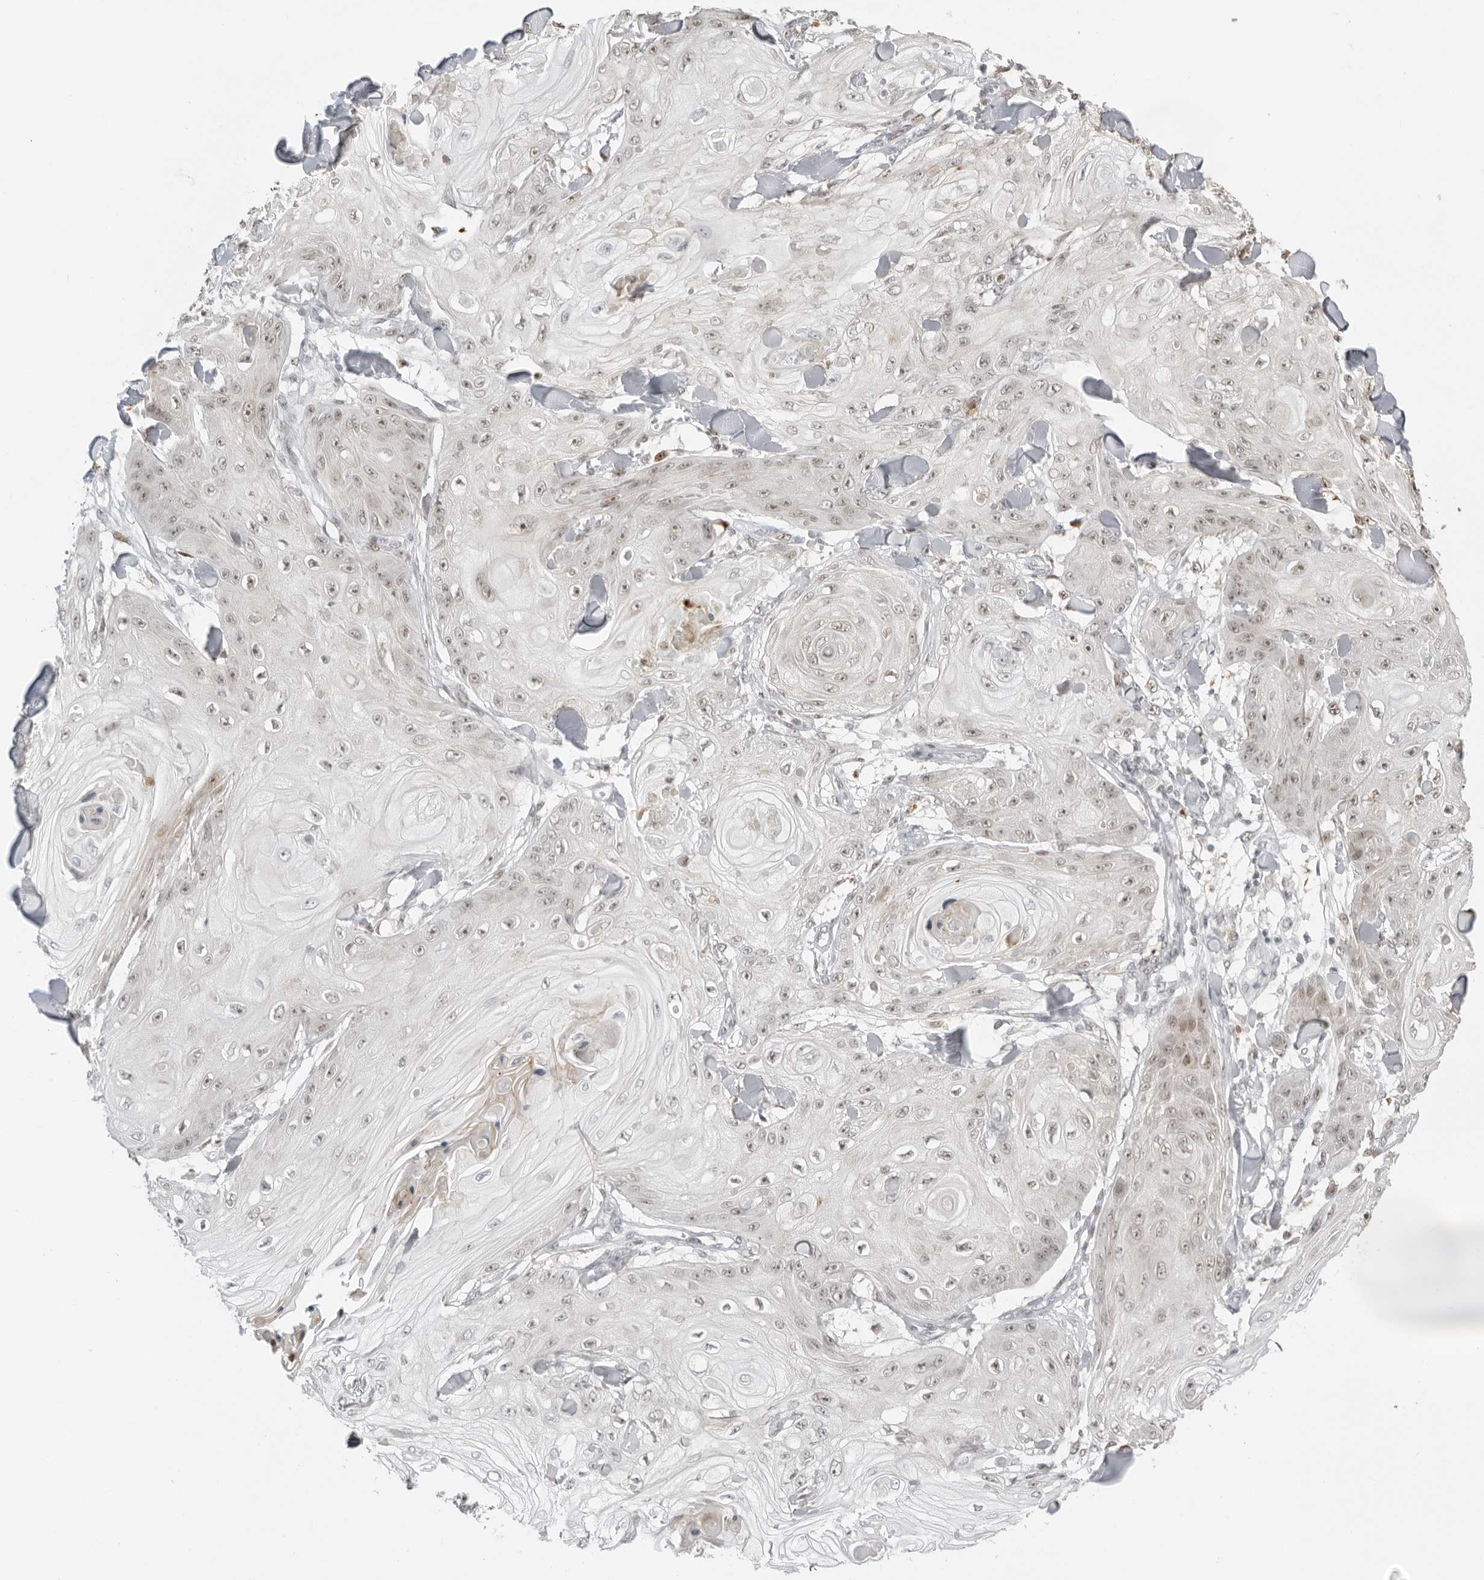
{"staining": {"intensity": "weak", "quantity": "25%-75%", "location": "nuclear"}, "tissue": "skin cancer", "cell_type": "Tumor cells", "image_type": "cancer", "snomed": [{"axis": "morphology", "description": "Squamous cell carcinoma, NOS"}, {"axis": "topography", "description": "Skin"}], "caption": "A brown stain shows weak nuclear positivity of a protein in human skin cancer tumor cells.", "gene": "RNF146", "patient": {"sex": "male", "age": 74}}